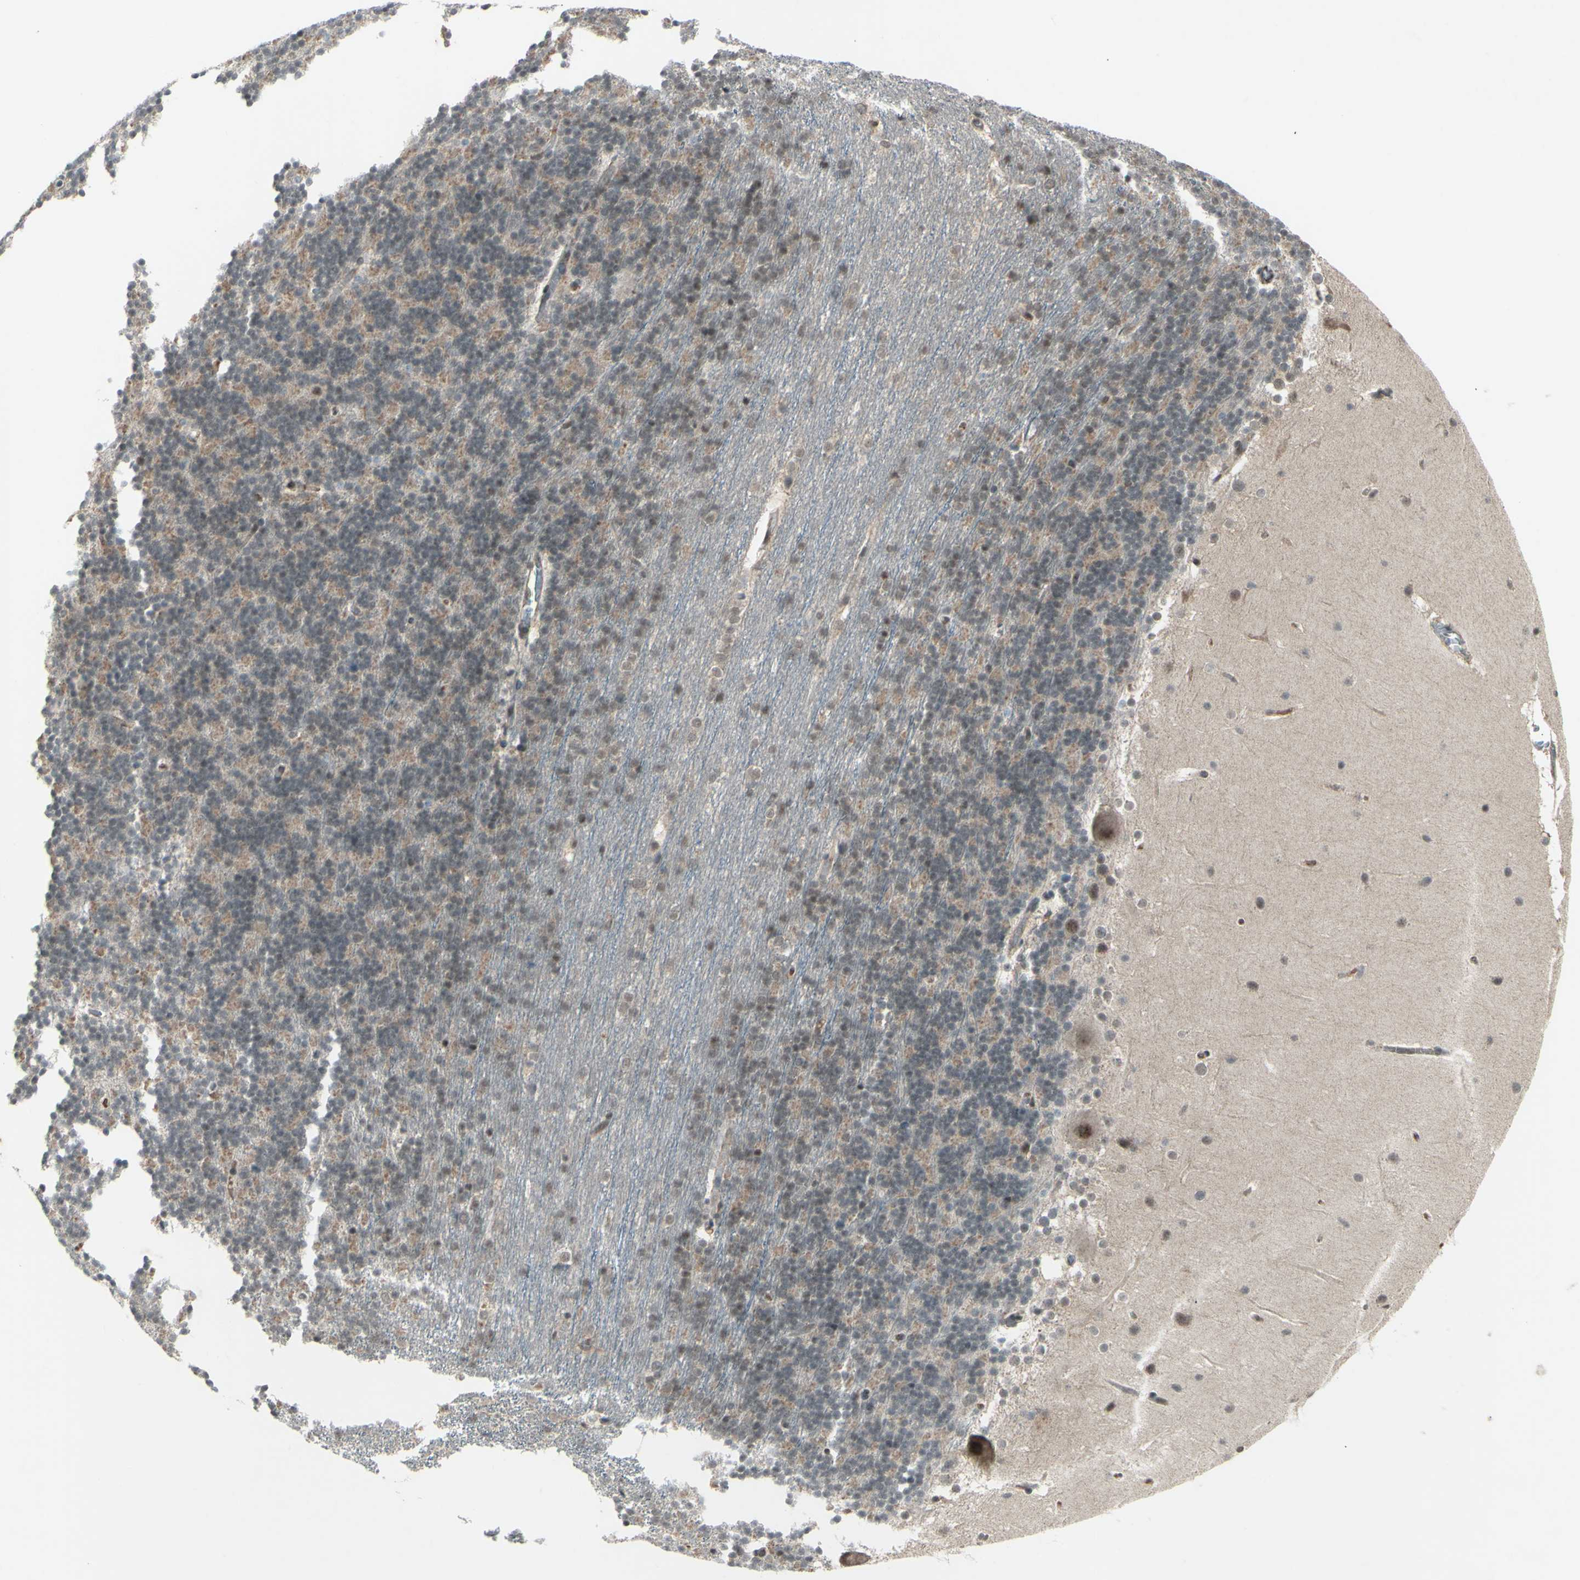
{"staining": {"intensity": "weak", "quantity": "25%-75%", "location": "nuclear"}, "tissue": "cerebellum", "cell_type": "Cells in granular layer", "image_type": "normal", "snomed": [{"axis": "morphology", "description": "Normal tissue, NOS"}, {"axis": "topography", "description": "Cerebellum"}], "caption": "Immunohistochemistry (IHC) histopathology image of benign human cerebellum stained for a protein (brown), which exhibits low levels of weak nuclear staining in about 25%-75% of cells in granular layer.", "gene": "SNW1", "patient": {"sex": "female", "age": 19}}